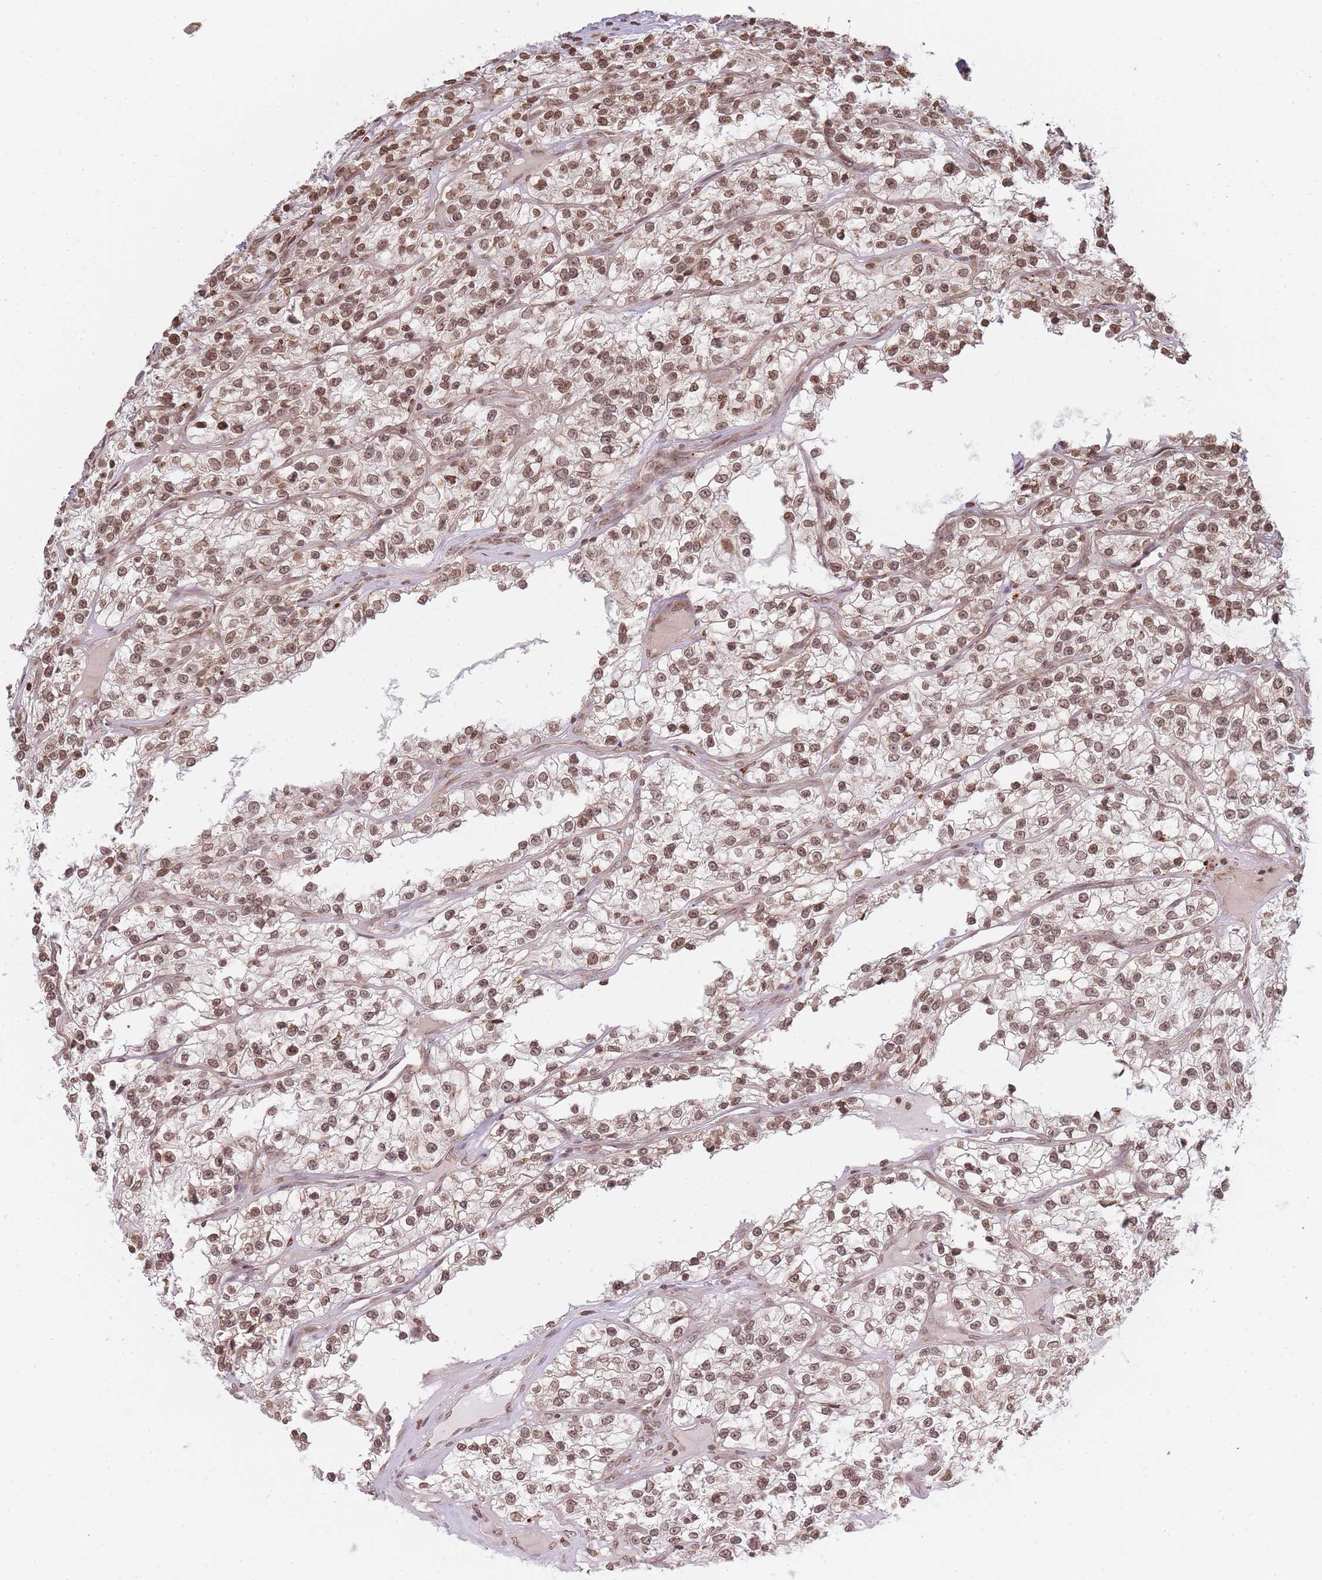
{"staining": {"intensity": "moderate", "quantity": ">75%", "location": "nuclear"}, "tissue": "renal cancer", "cell_type": "Tumor cells", "image_type": "cancer", "snomed": [{"axis": "morphology", "description": "Adenocarcinoma, NOS"}, {"axis": "topography", "description": "Kidney"}], "caption": "The image shows a brown stain indicating the presence of a protein in the nuclear of tumor cells in adenocarcinoma (renal).", "gene": "WWTR1", "patient": {"sex": "female", "age": 57}}